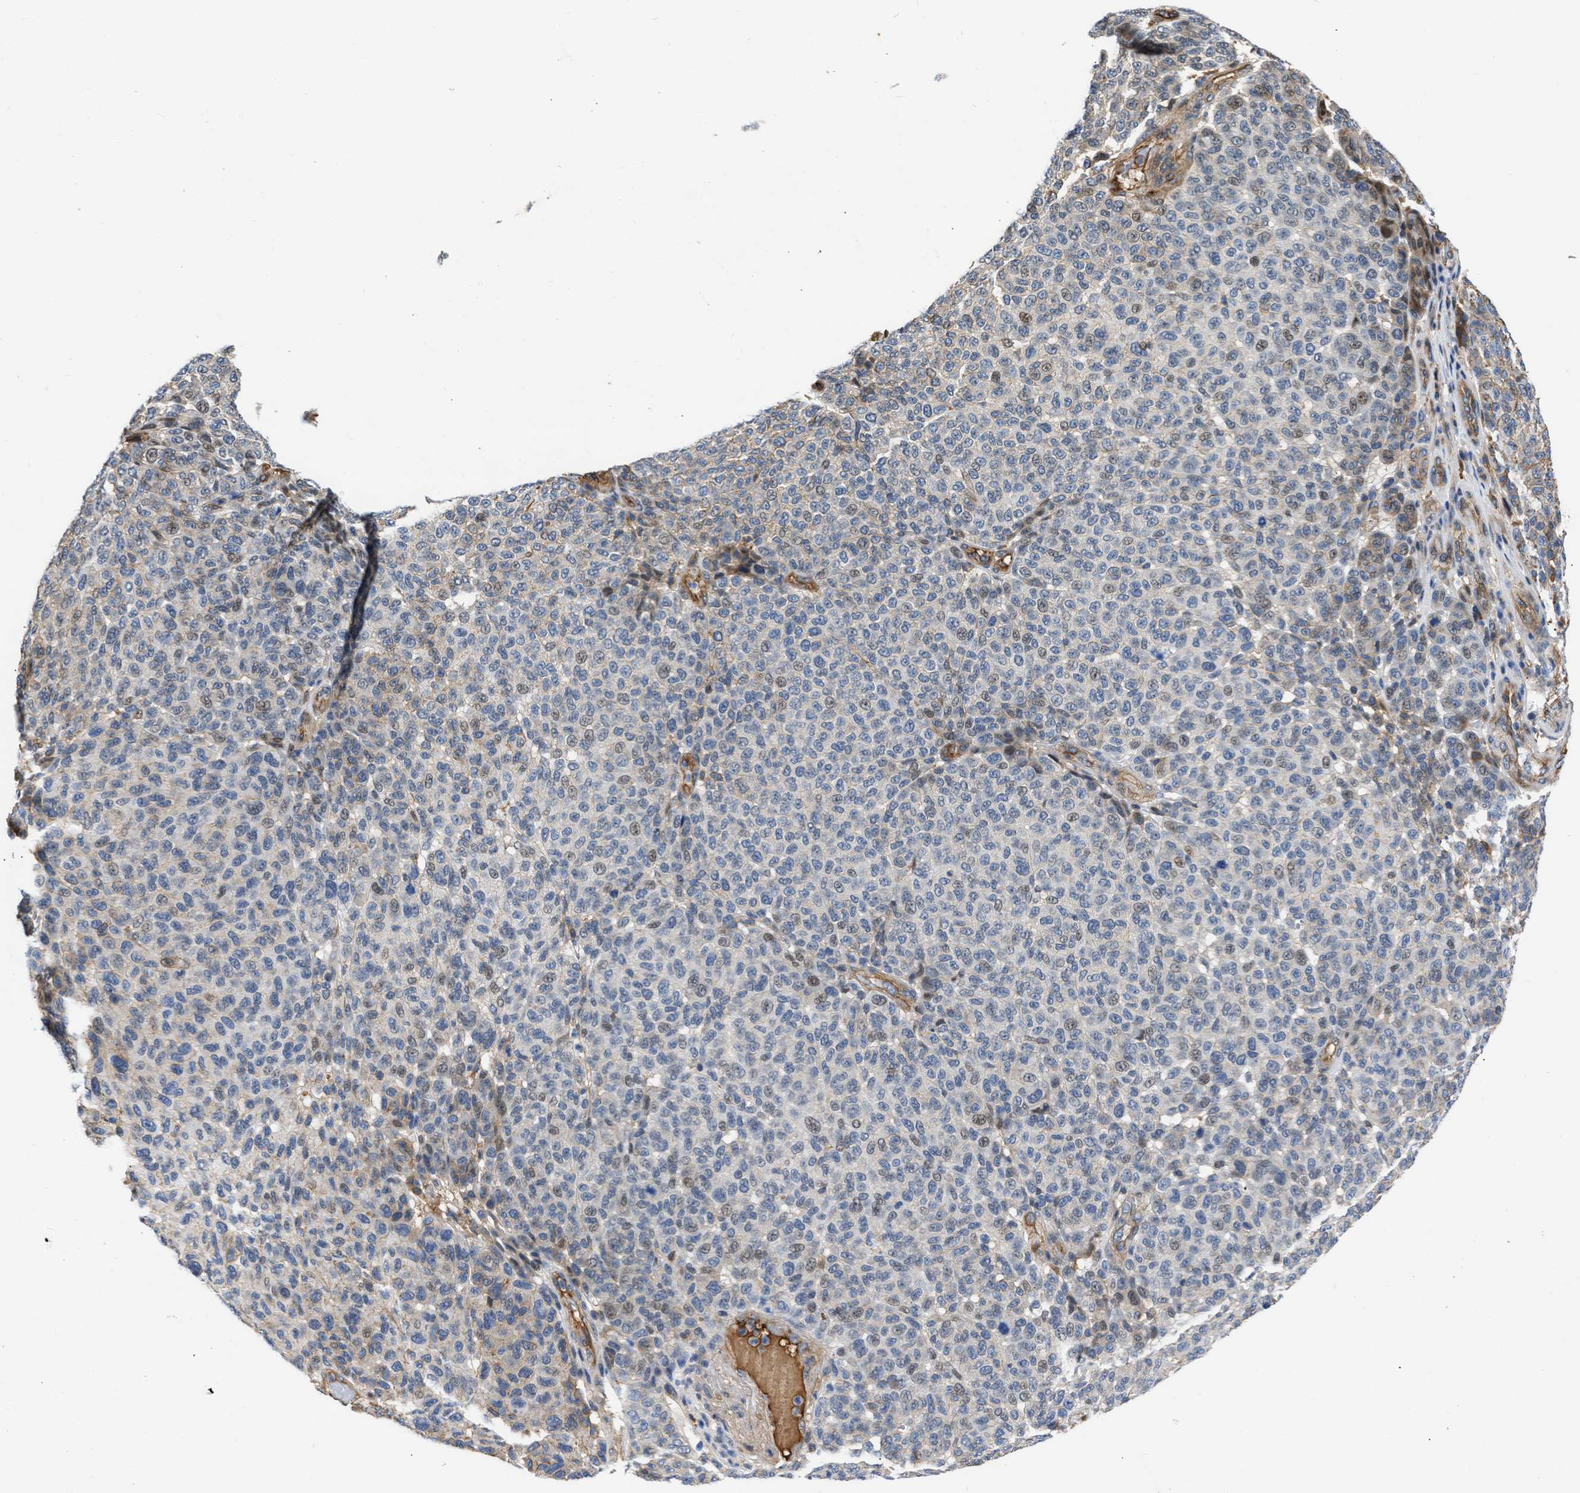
{"staining": {"intensity": "weak", "quantity": "25%-75%", "location": "cytoplasmic/membranous,nuclear"}, "tissue": "melanoma", "cell_type": "Tumor cells", "image_type": "cancer", "snomed": [{"axis": "morphology", "description": "Malignant melanoma, NOS"}, {"axis": "topography", "description": "Skin"}], "caption": "Immunohistochemistry staining of melanoma, which displays low levels of weak cytoplasmic/membranous and nuclear staining in about 25%-75% of tumor cells indicating weak cytoplasmic/membranous and nuclear protein staining. The staining was performed using DAB (brown) for protein detection and nuclei were counterstained in hematoxylin (blue).", "gene": "MAS1L", "patient": {"sex": "male", "age": 59}}